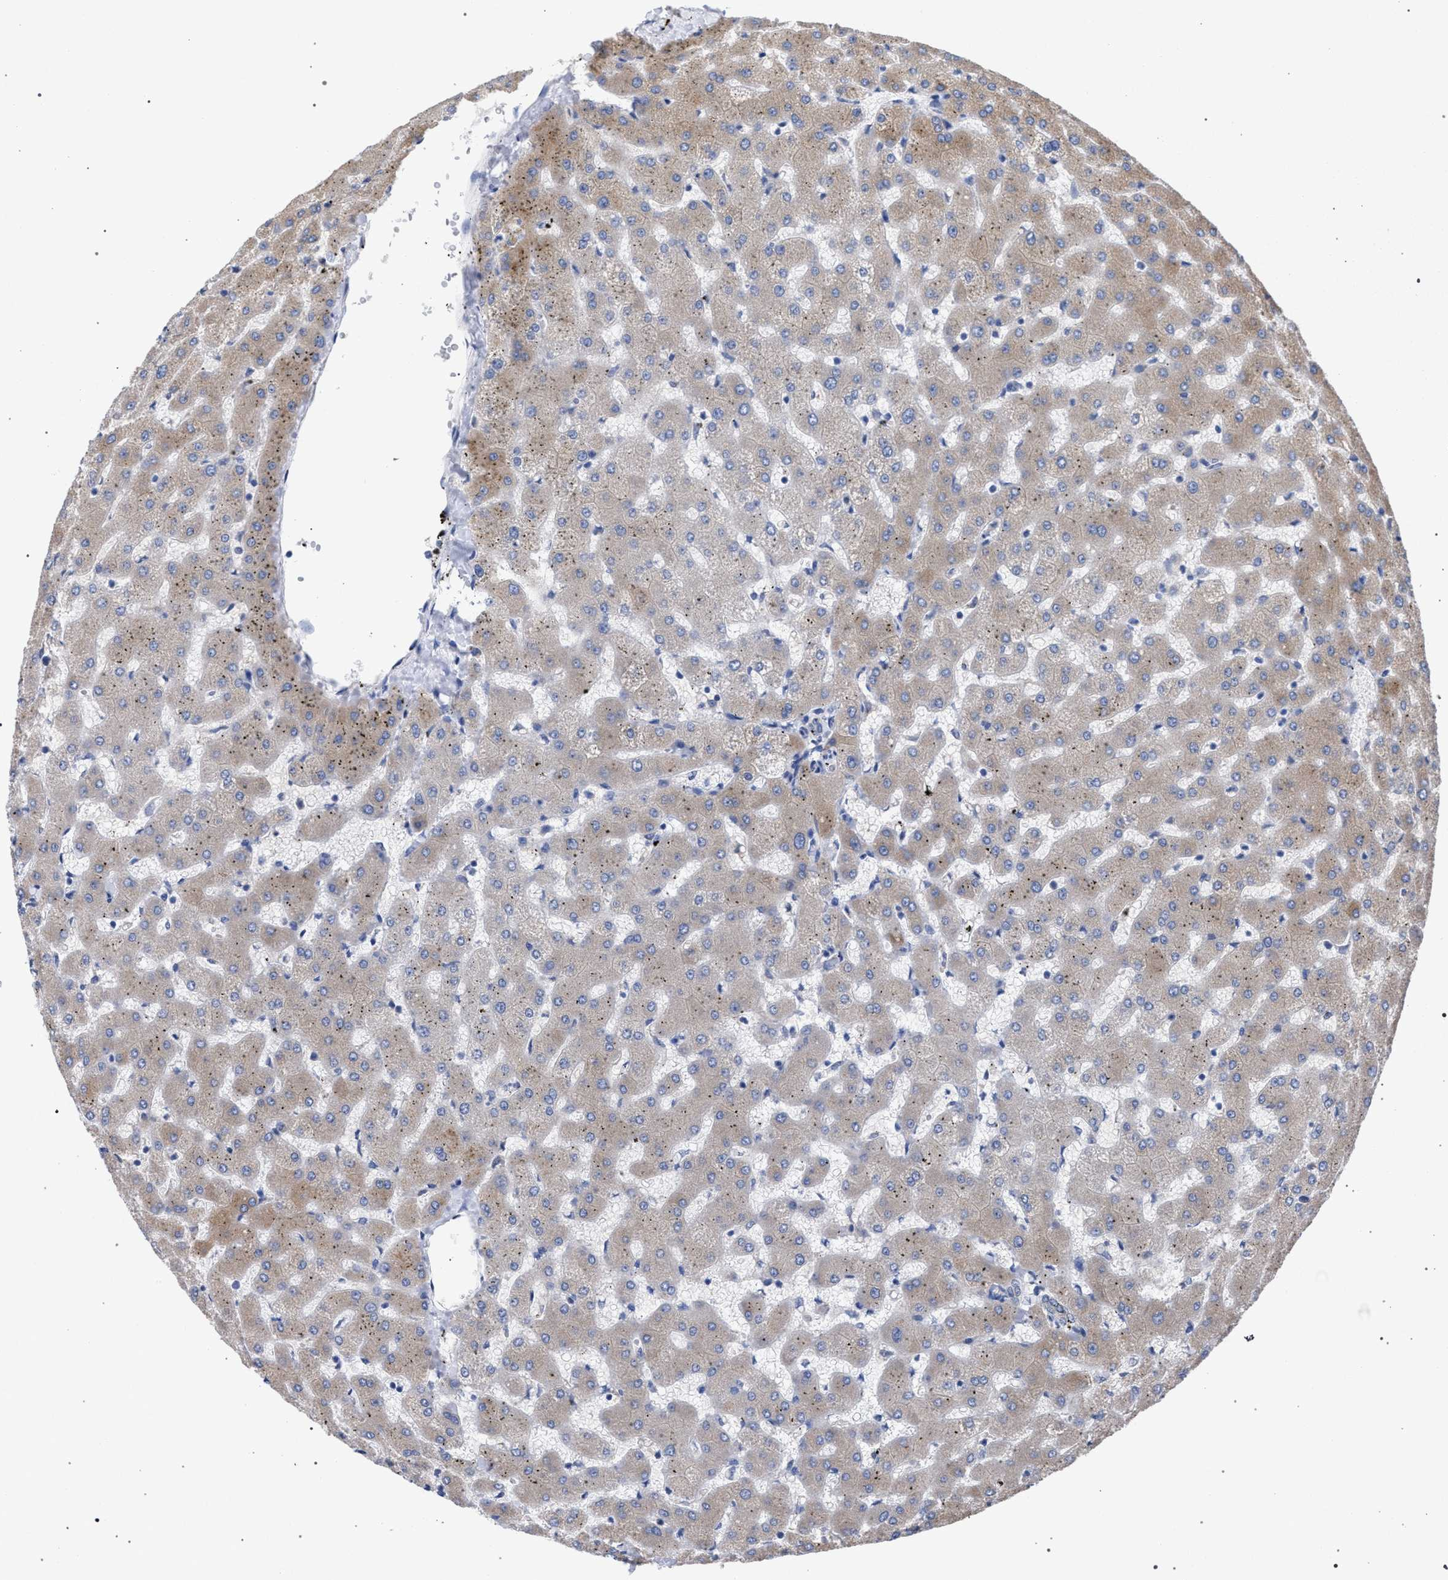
{"staining": {"intensity": "negative", "quantity": "none", "location": "none"}, "tissue": "liver", "cell_type": "Cholangiocytes", "image_type": "normal", "snomed": [{"axis": "morphology", "description": "Normal tissue, NOS"}, {"axis": "topography", "description": "Liver"}], "caption": "Immunohistochemical staining of normal liver displays no significant expression in cholangiocytes. (Brightfield microscopy of DAB IHC at high magnification).", "gene": "GMPR", "patient": {"sex": "female", "age": 63}}